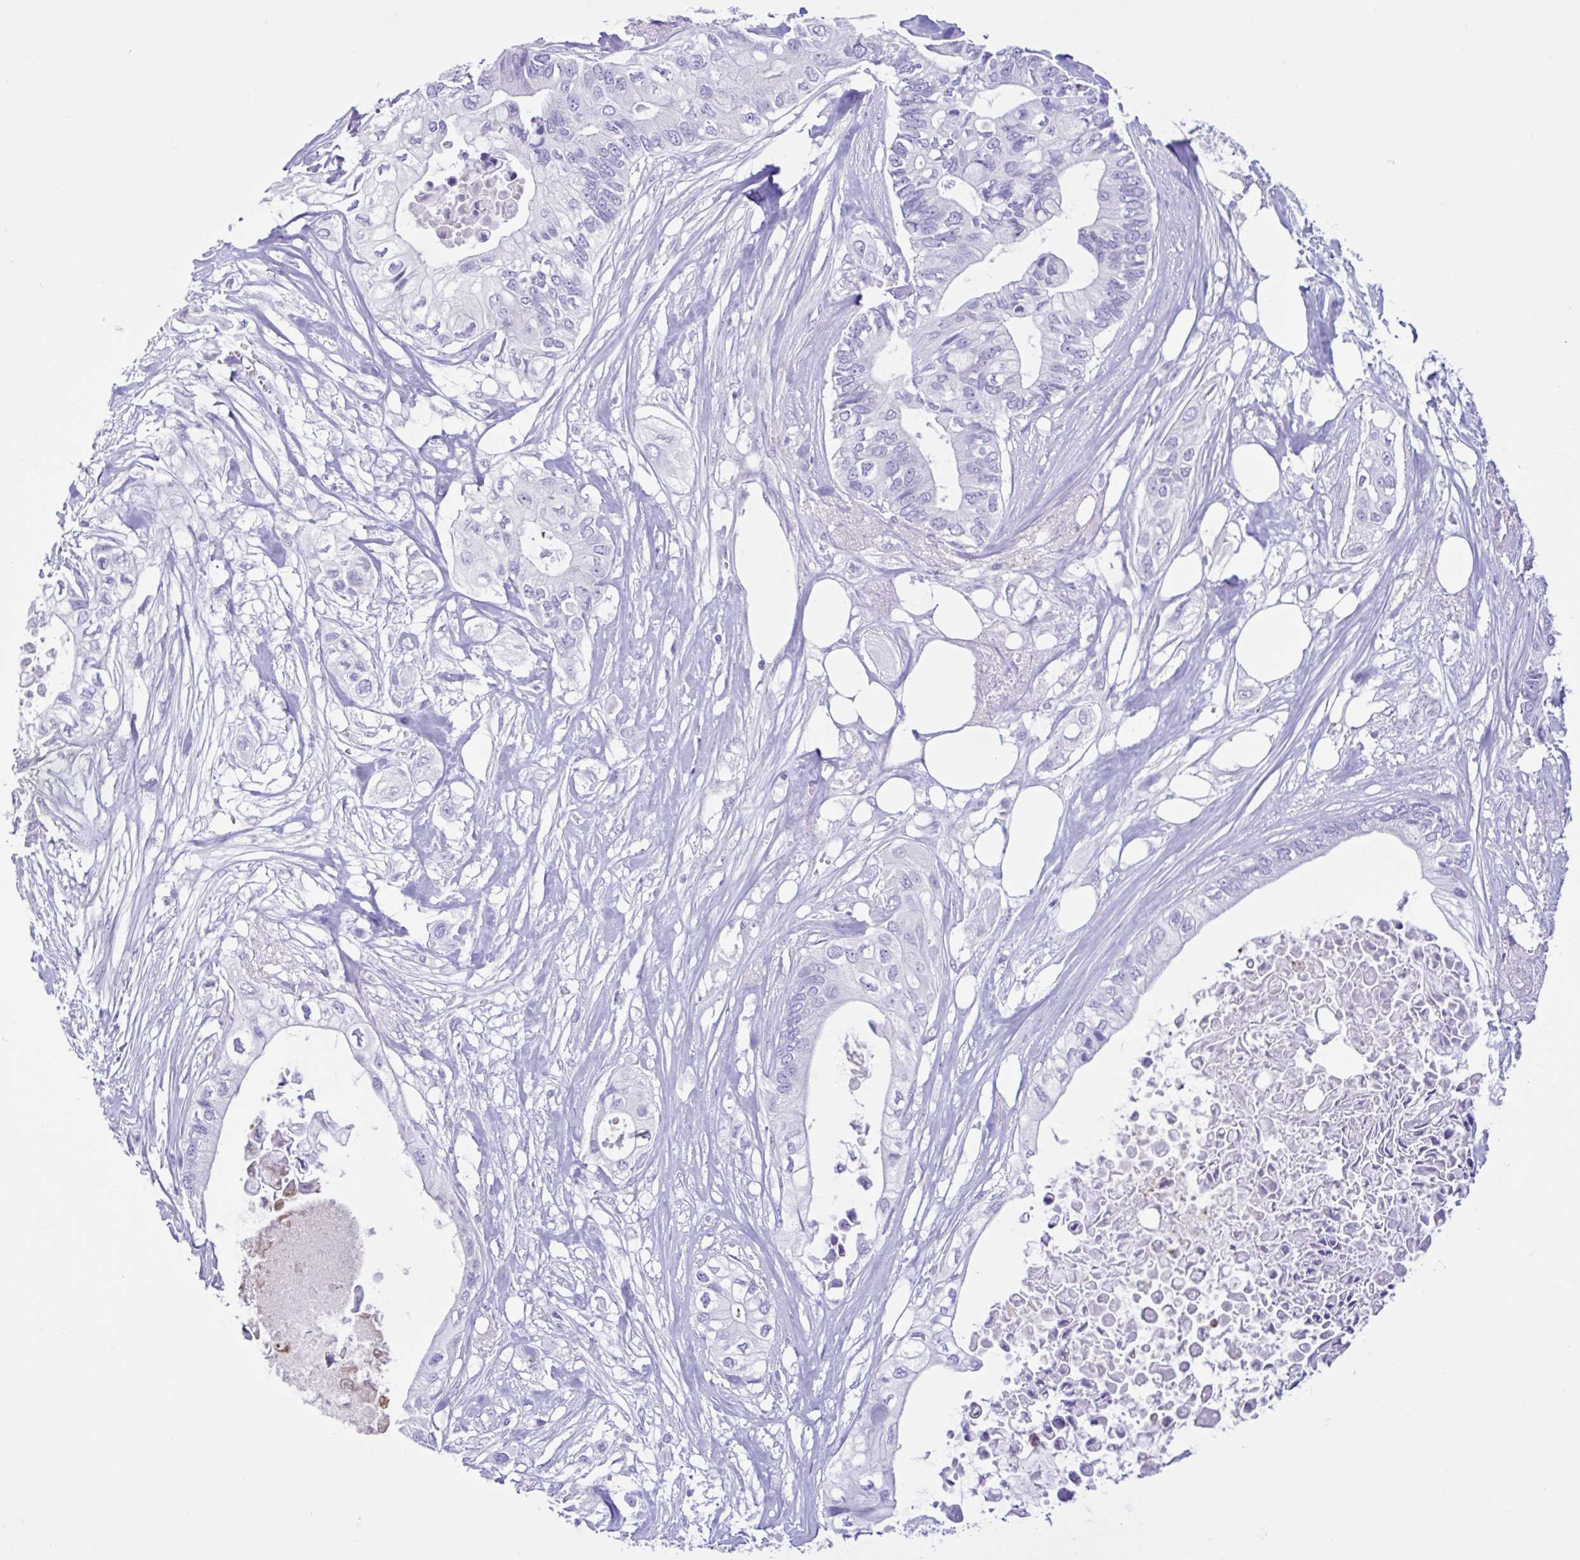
{"staining": {"intensity": "negative", "quantity": "none", "location": "none"}, "tissue": "pancreatic cancer", "cell_type": "Tumor cells", "image_type": "cancer", "snomed": [{"axis": "morphology", "description": "Adenocarcinoma, NOS"}, {"axis": "topography", "description": "Pancreas"}], "caption": "Tumor cells show no significant protein positivity in pancreatic cancer (adenocarcinoma). Nuclei are stained in blue.", "gene": "CYP19A1", "patient": {"sex": "female", "age": 63}}